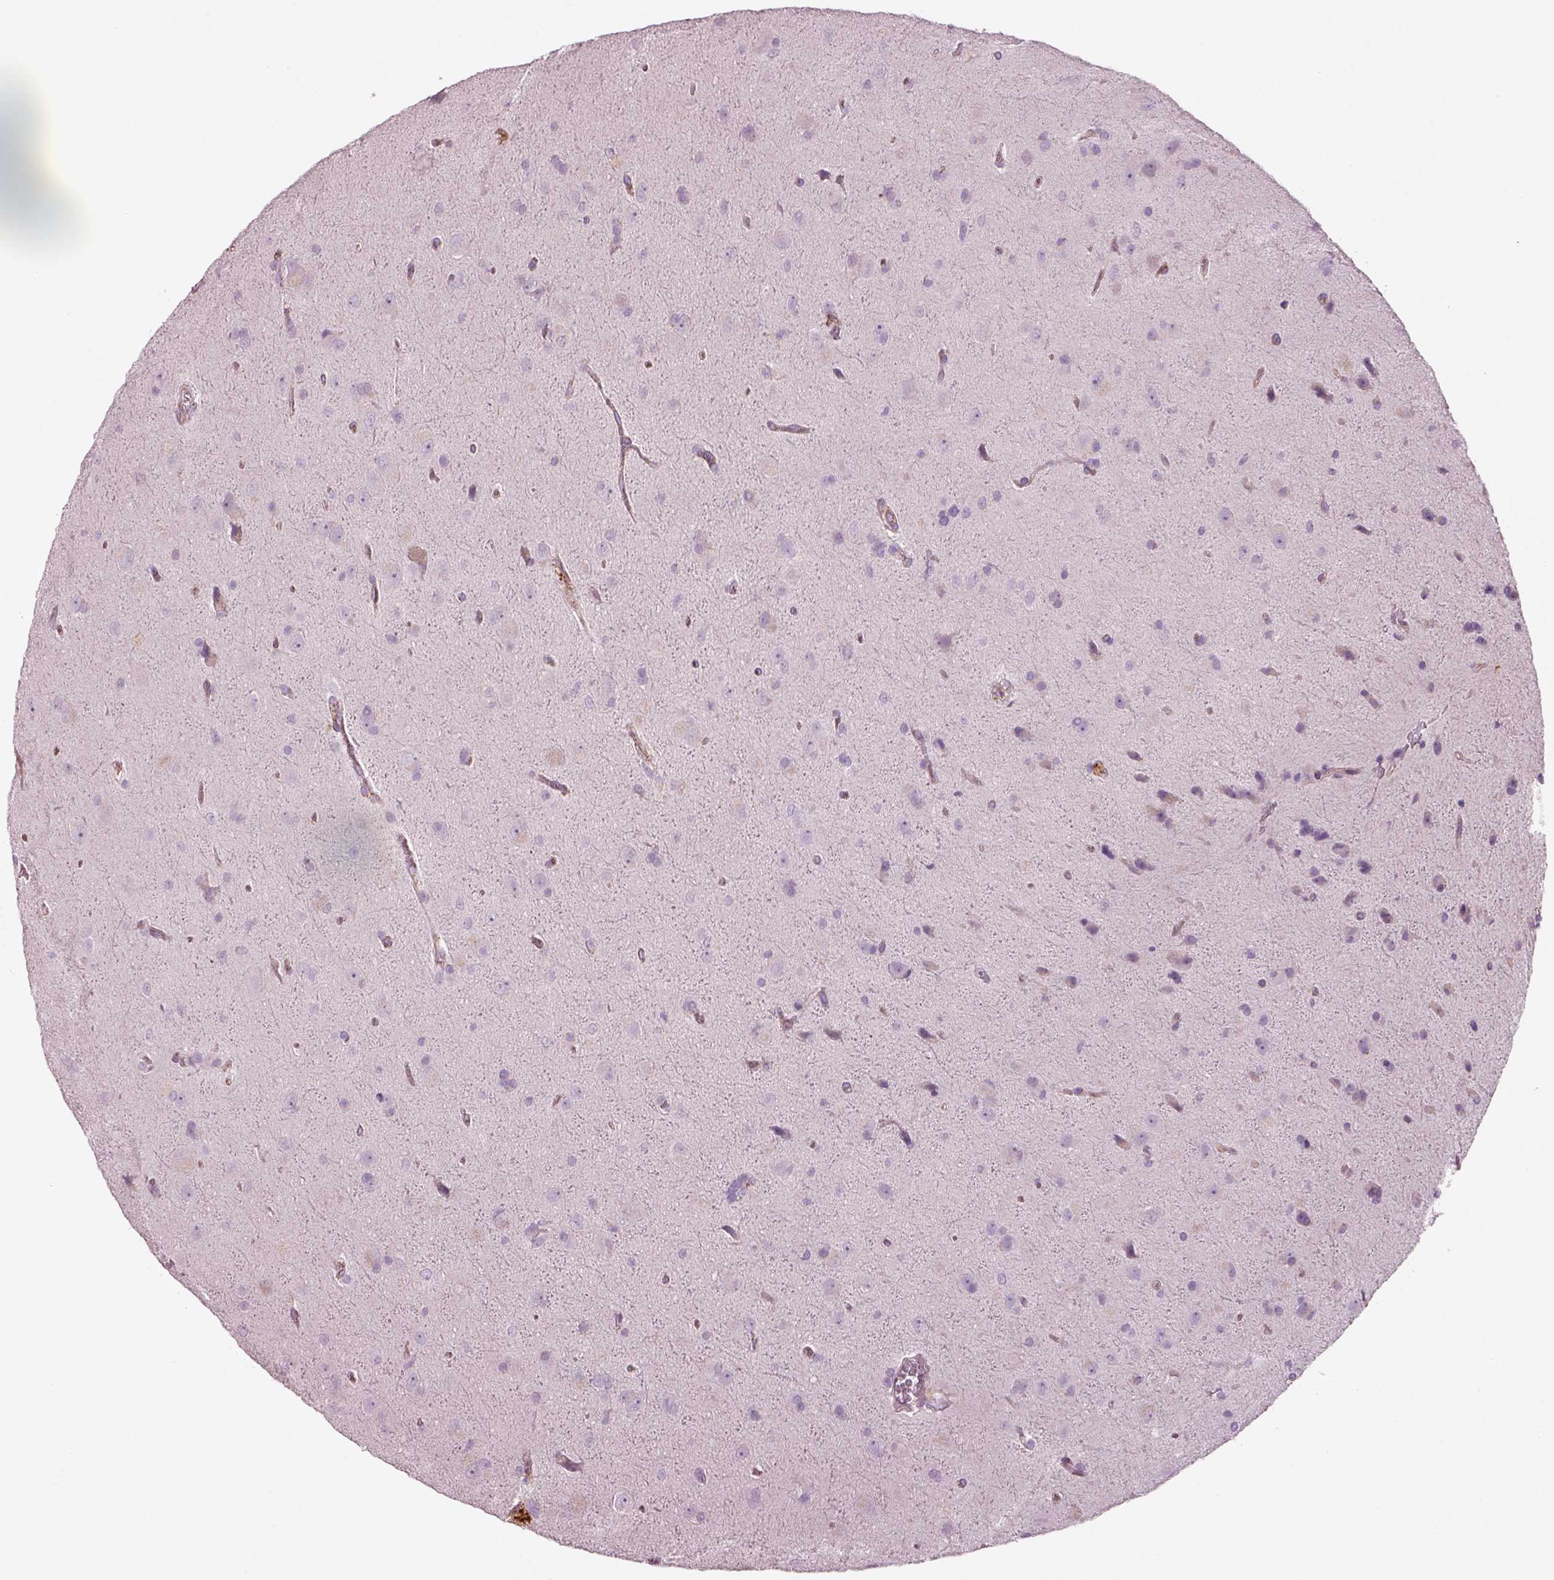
{"staining": {"intensity": "negative", "quantity": "none", "location": "none"}, "tissue": "glioma", "cell_type": "Tumor cells", "image_type": "cancer", "snomed": [{"axis": "morphology", "description": "Glioma, malignant, Low grade"}, {"axis": "topography", "description": "Brain"}], "caption": "An IHC histopathology image of glioma is shown. There is no staining in tumor cells of glioma.", "gene": "SLC25A24", "patient": {"sex": "male", "age": 58}}